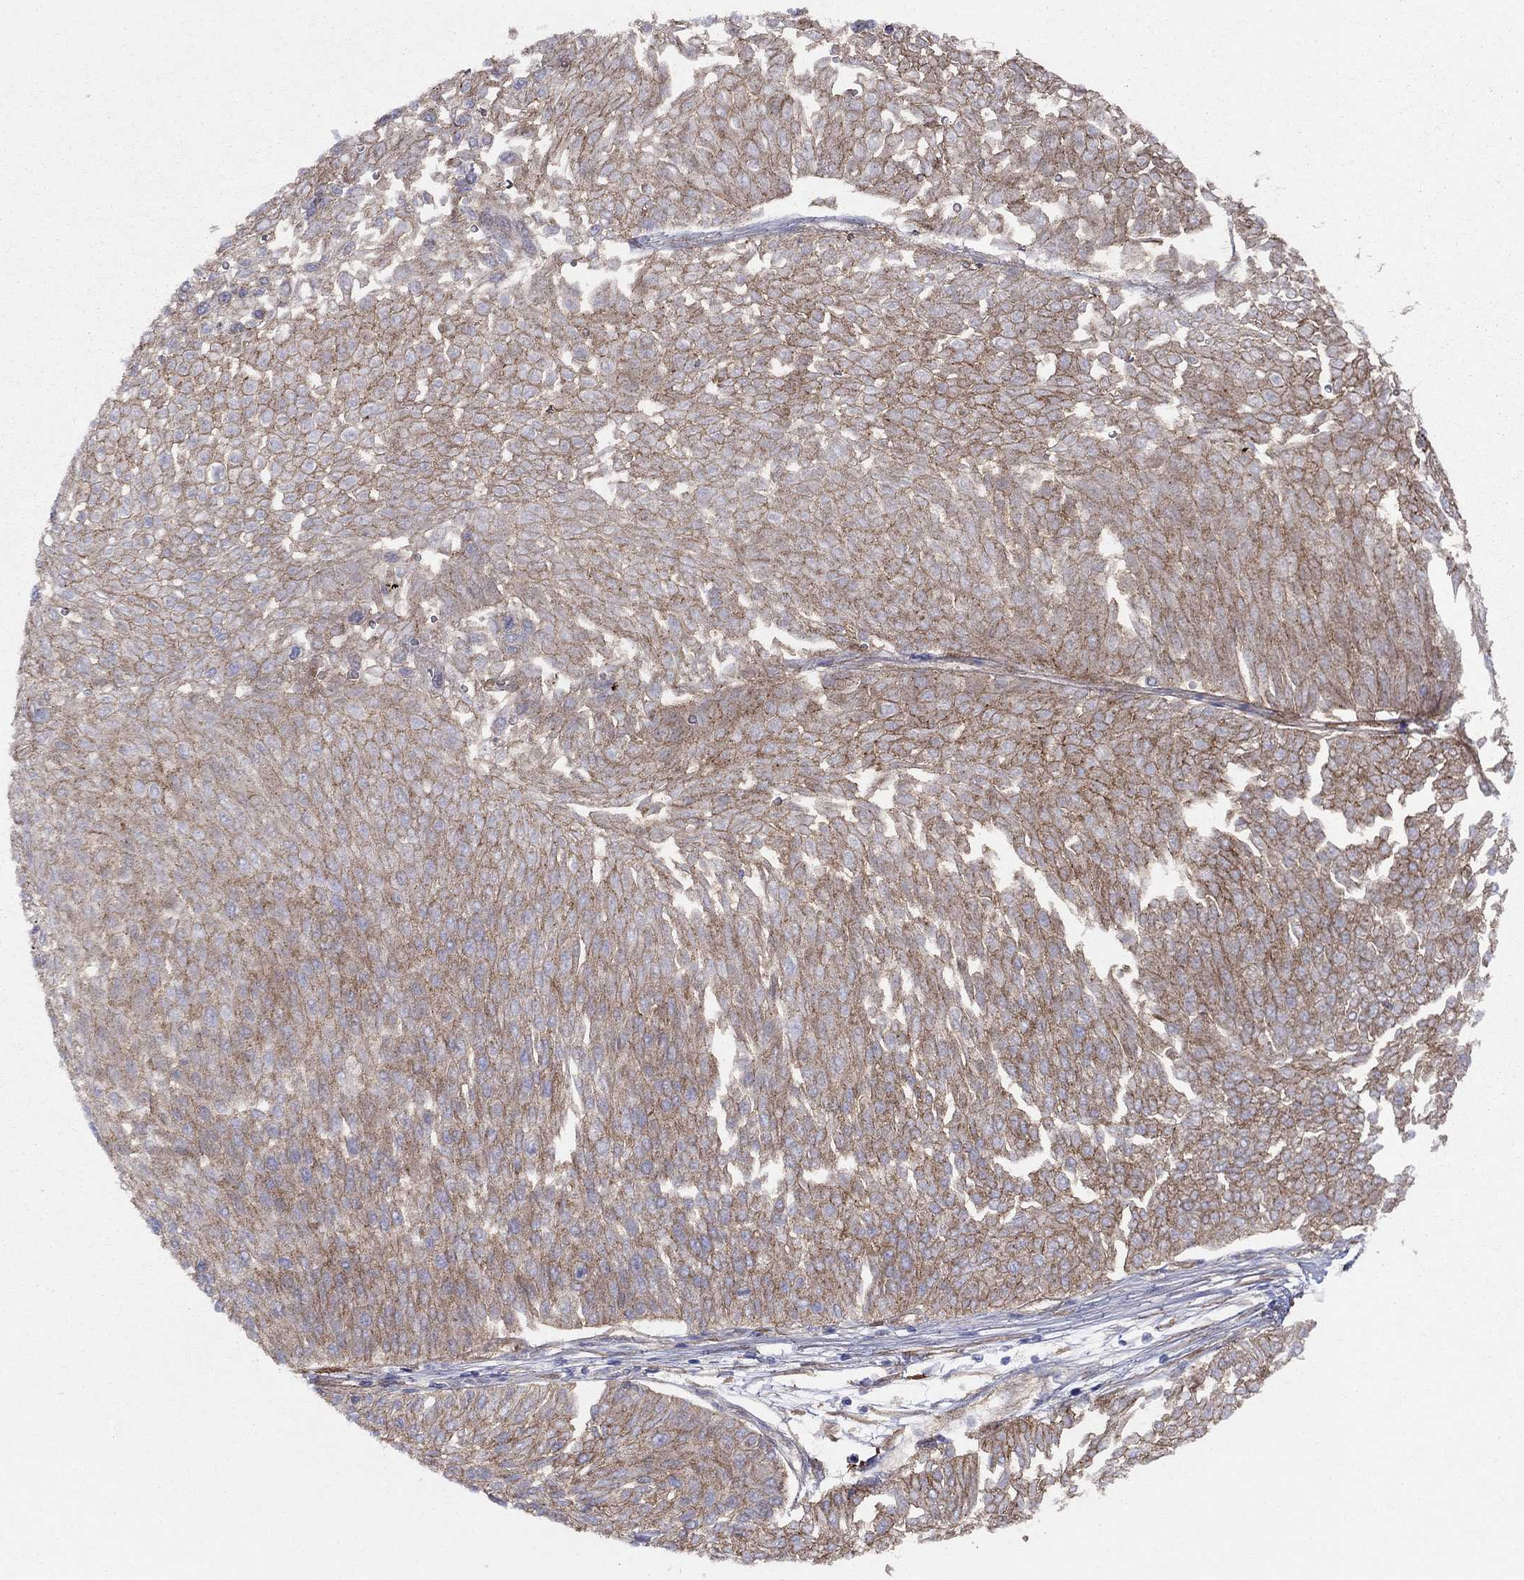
{"staining": {"intensity": "moderate", "quantity": "25%-75%", "location": "cytoplasmic/membranous"}, "tissue": "urothelial cancer", "cell_type": "Tumor cells", "image_type": "cancer", "snomed": [{"axis": "morphology", "description": "Urothelial carcinoma, Low grade"}, {"axis": "topography", "description": "Urinary bladder"}], "caption": "Immunohistochemical staining of human urothelial cancer displays medium levels of moderate cytoplasmic/membranous protein staining in approximately 25%-75% of tumor cells. (DAB IHC with brightfield microscopy, high magnification).", "gene": "EMP2", "patient": {"sex": "male", "age": 67}}